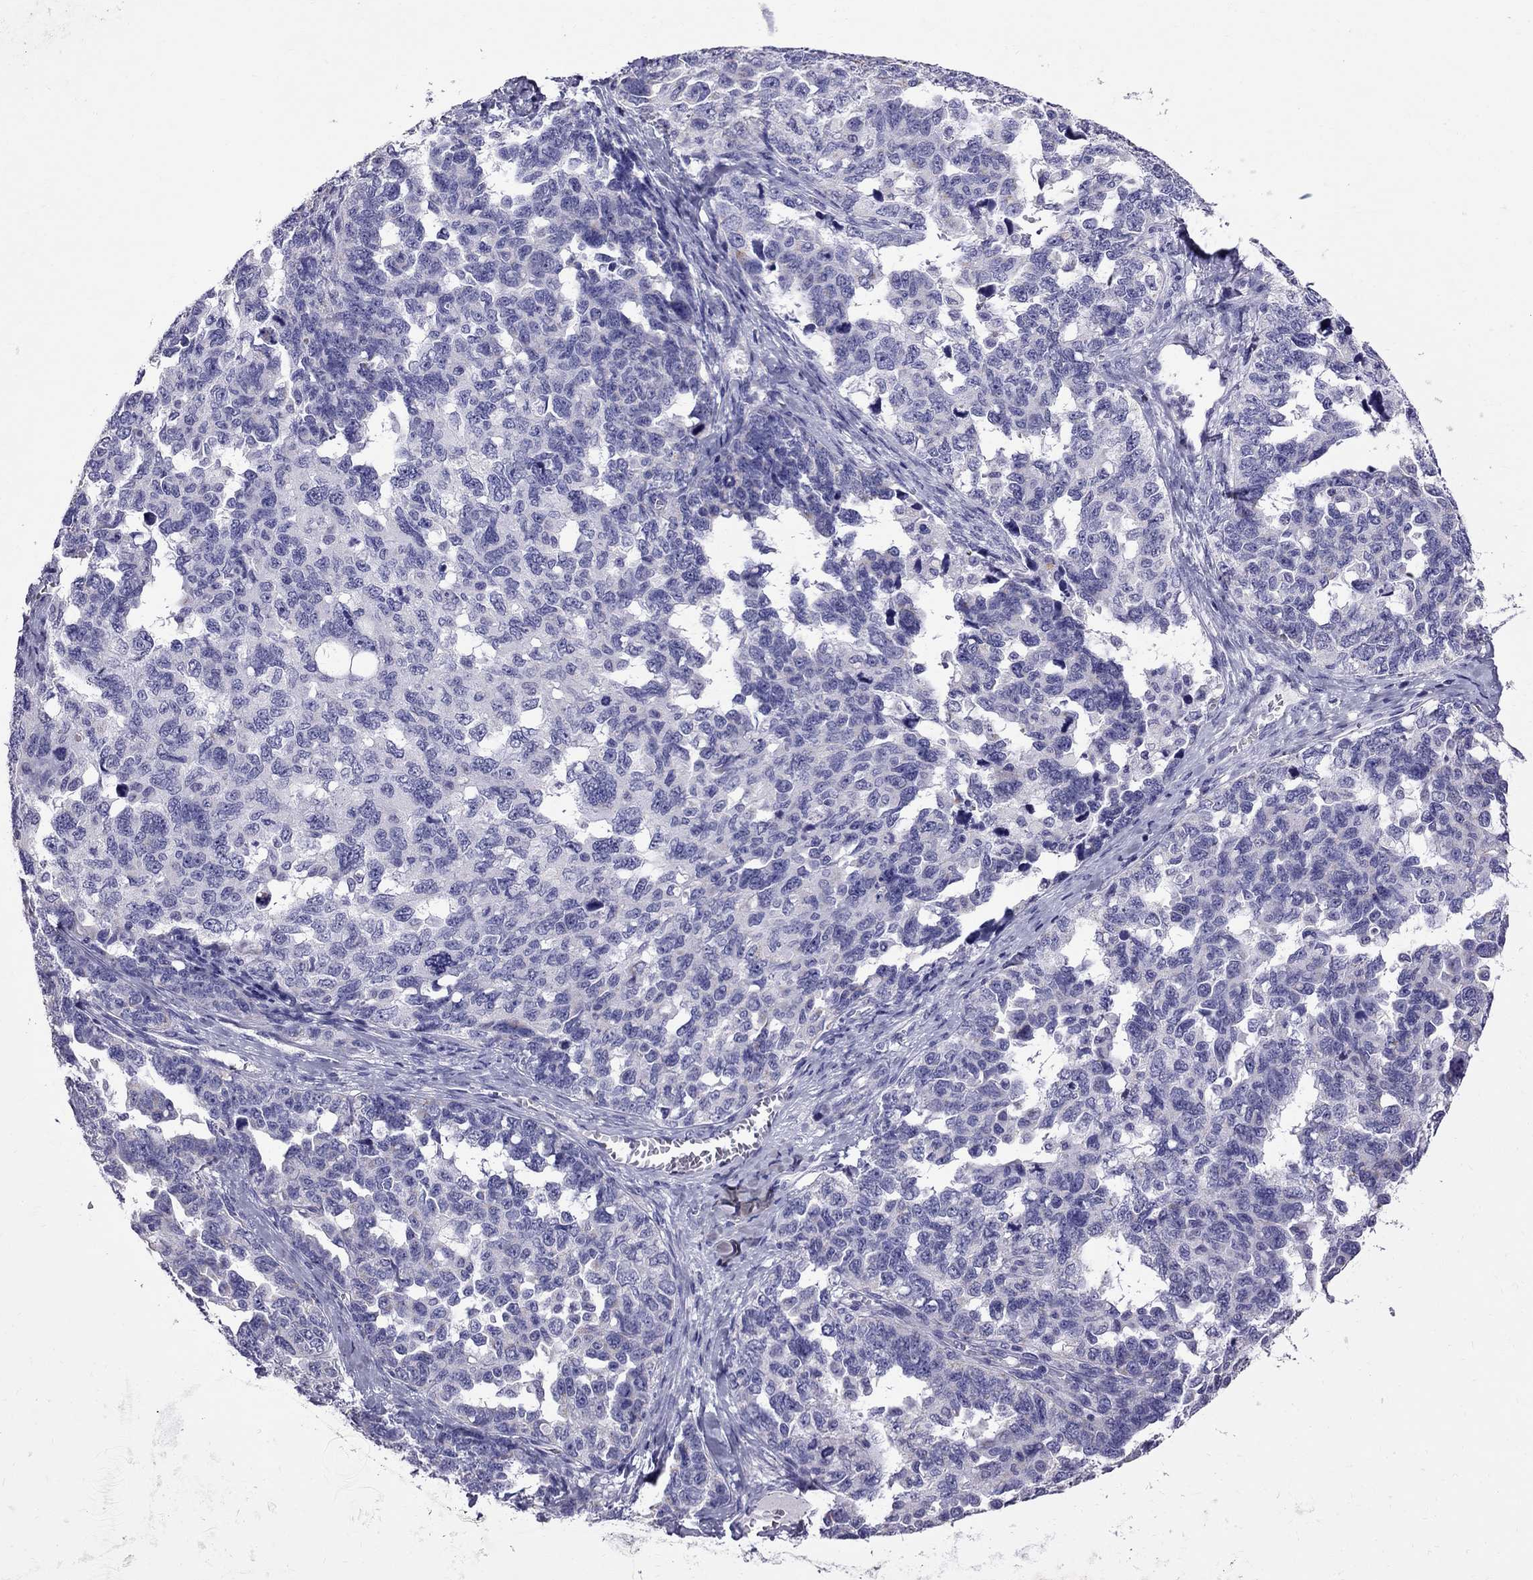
{"staining": {"intensity": "negative", "quantity": "none", "location": "none"}, "tissue": "ovarian cancer", "cell_type": "Tumor cells", "image_type": "cancer", "snomed": [{"axis": "morphology", "description": "Cystadenocarcinoma, serous, NOS"}, {"axis": "topography", "description": "Ovary"}], "caption": "Tumor cells are negative for protein expression in human ovarian serous cystadenocarcinoma. Nuclei are stained in blue.", "gene": "TTLL13", "patient": {"sex": "female", "age": 69}}